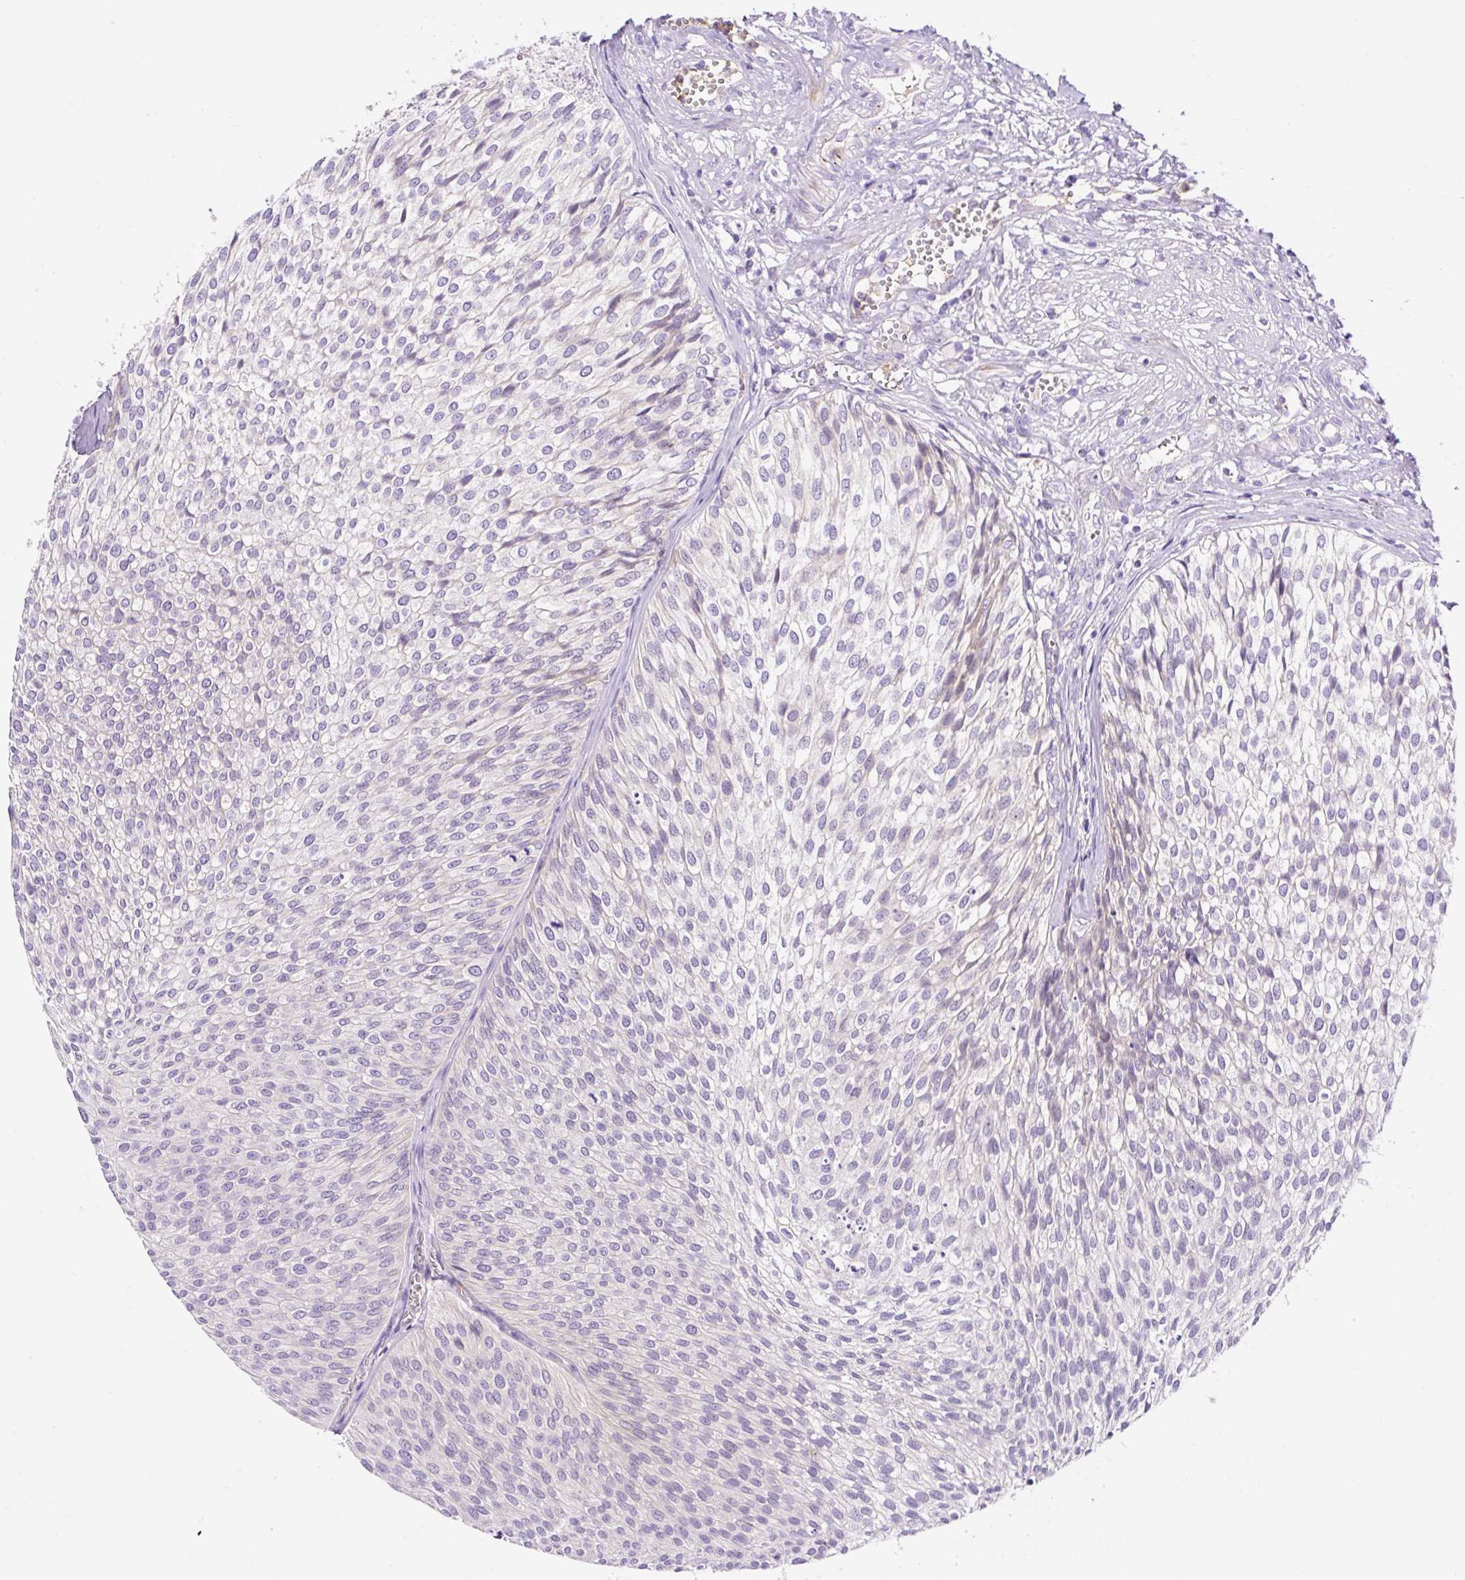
{"staining": {"intensity": "negative", "quantity": "none", "location": "none"}, "tissue": "urothelial cancer", "cell_type": "Tumor cells", "image_type": "cancer", "snomed": [{"axis": "morphology", "description": "Urothelial carcinoma, Low grade"}, {"axis": "topography", "description": "Urinary bladder"}], "caption": "A micrograph of urothelial carcinoma (low-grade) stained for a protein reveals no brown staining in tumor cells.", "gene": "LHFPL5", "patient": {"sex": "male", "age": 91}}